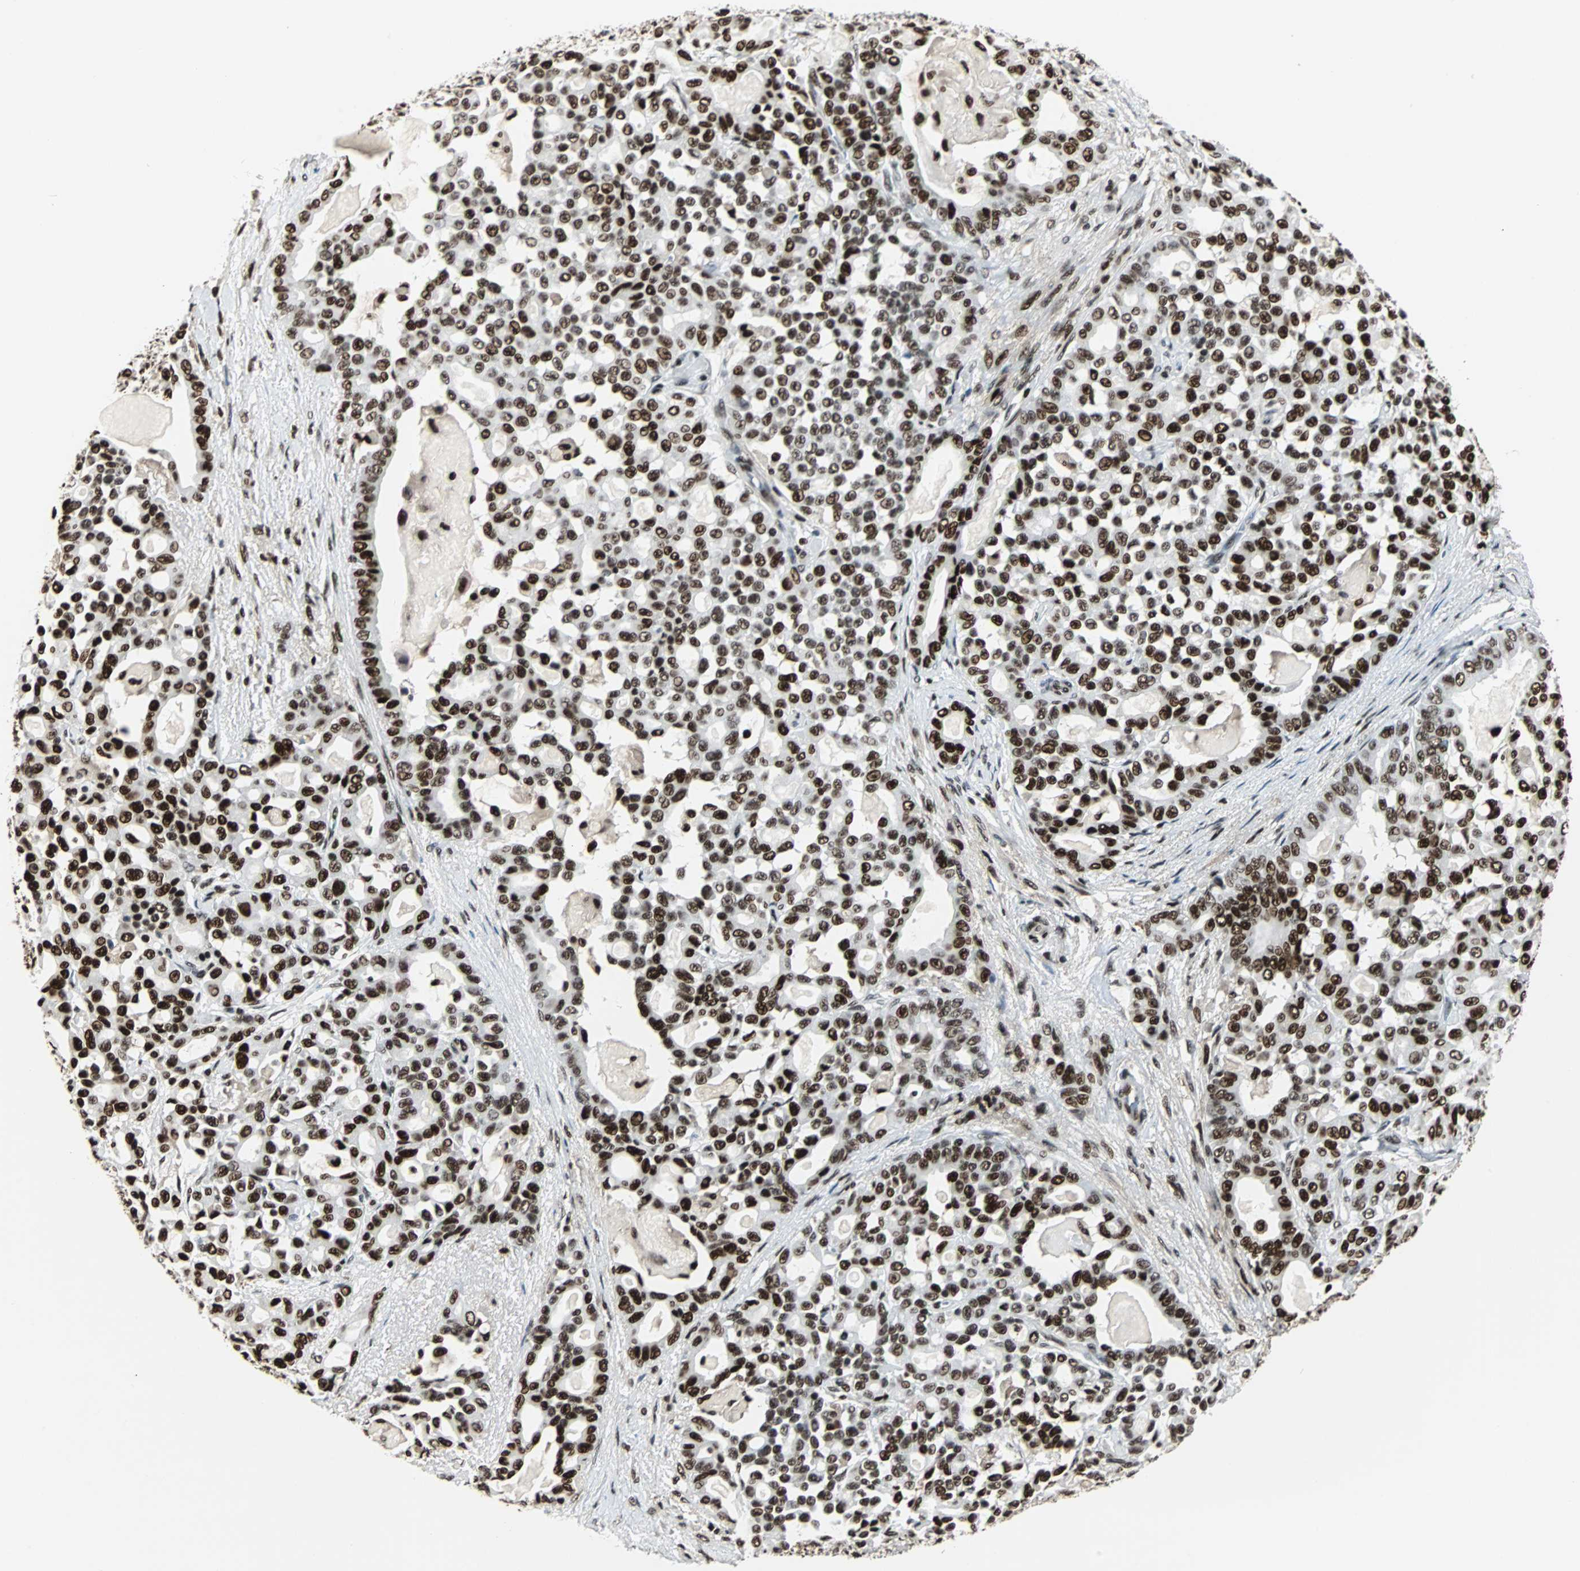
{"staining": {"intensity": "strong", "quantity": ">75%", "location": "nuclear"}, "tissue": "pancreatic cancer", "cell_type": "Tumor cells", "image_type": "cancer", "snomed": [{"axis": "morphology", "description": "Adenocarcinoma, NOS"}, {"axis": "topography", "description": "Pancreas"}], "caption": "Protein staining shows strong nuclear positivity in about >75% of tumor cells in adenocarcinoma (pancreatic).", "gene": "XRCC4", "patient": {"sex": "male", "age": 63}}